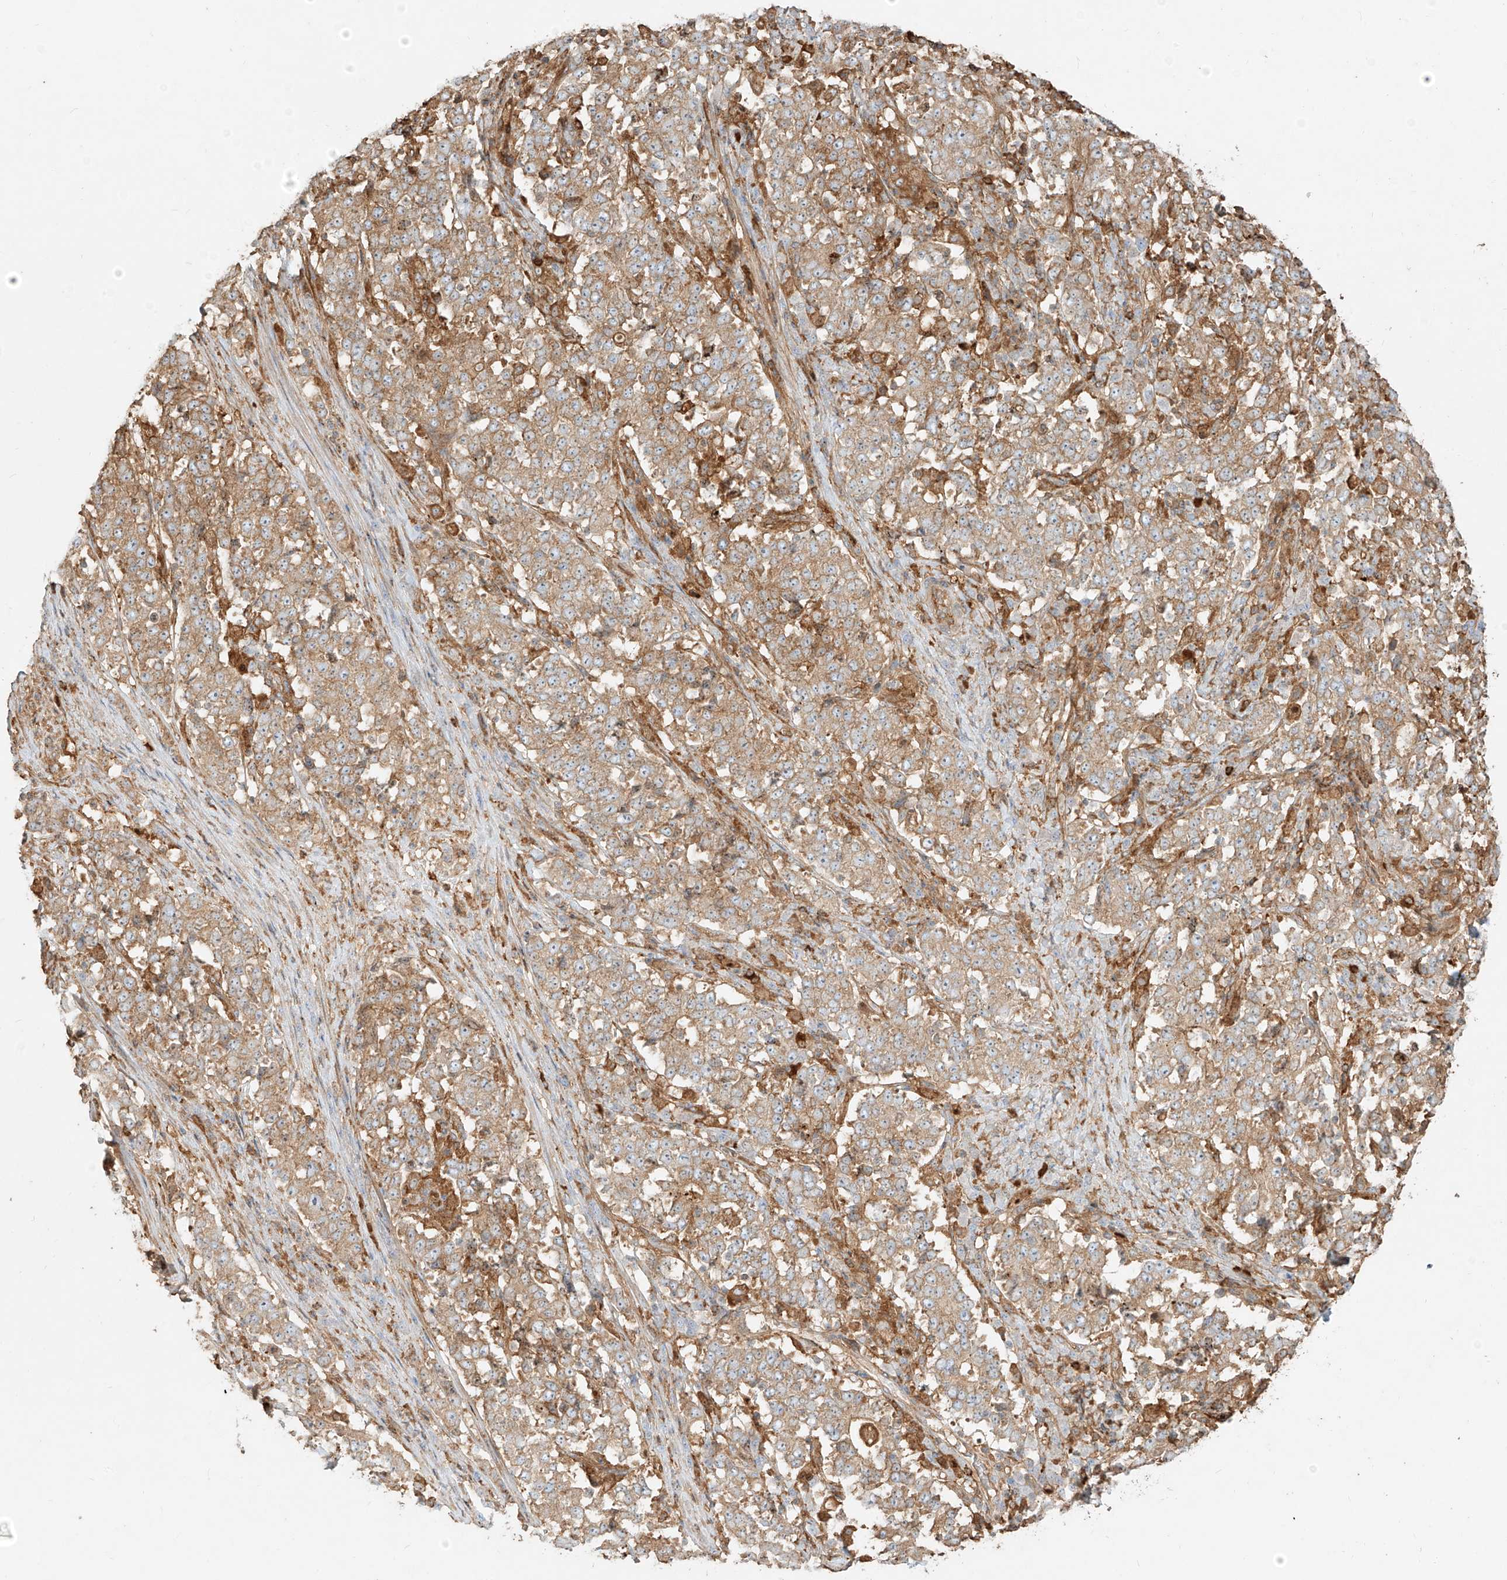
{"staining": {"intensity": "moderate", "quantity": ">75%", "location": "cytoplasmic/membranous"}, "tissue": "stomach cancer", "cell_type": "Tumor cells", "image_type": "cancer", "snomed": [{"axis": "morphology", "description": "Adenocarcinoma, NOS"}, {"axis": "topography", "description": "Stomach"}], "caption": "The micrograph exhibits immunohistochemical staining of stomach cancer (adenocarcinoma). There is moderate cytoplasmic/membranous expression is present in about >75% of tumor cells.", "gene": "SNX9", "patient": {"sex": "male", "age": 59}}